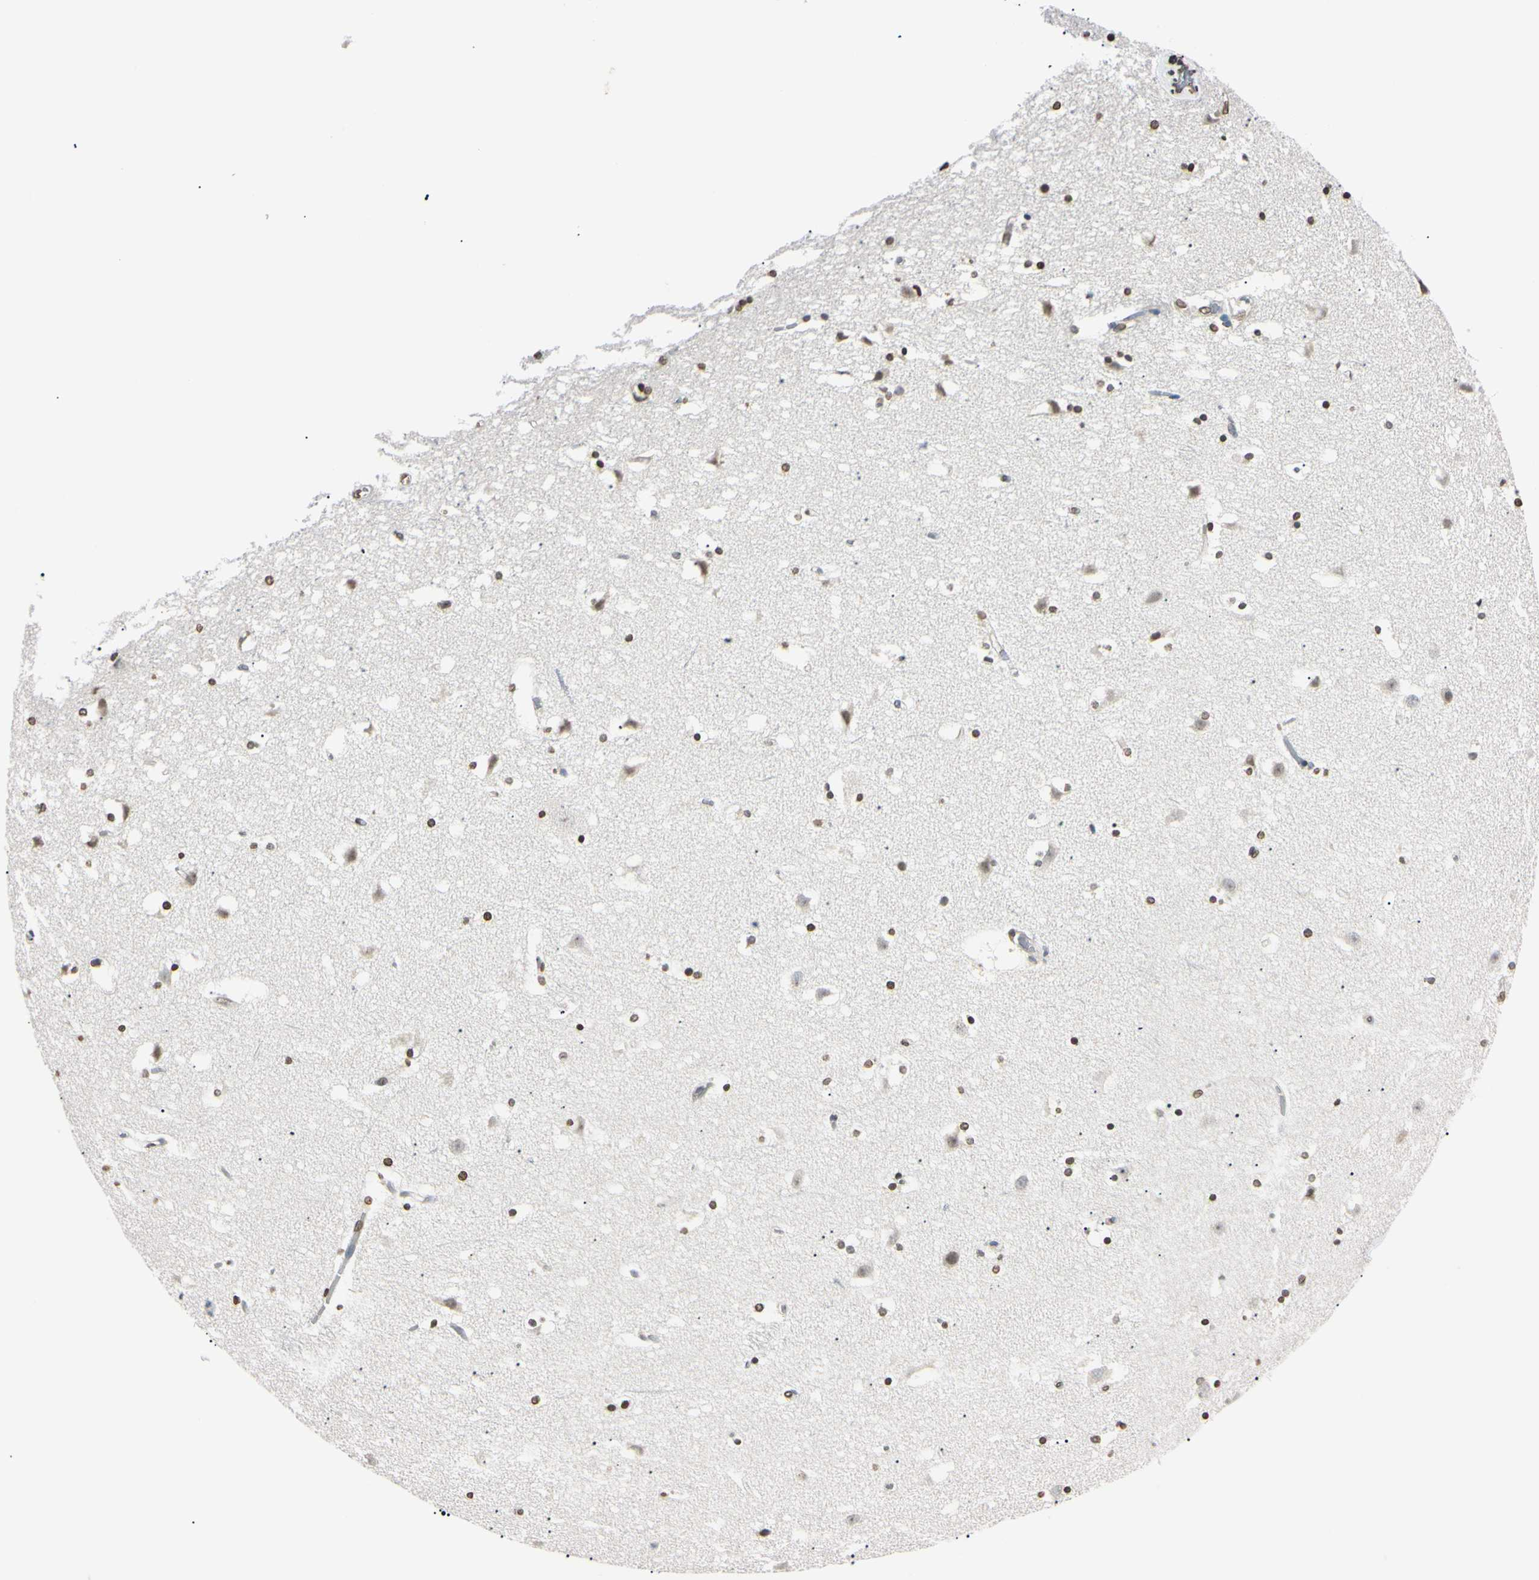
{"staining": {"intensity": "weak", "quantity": "25%-75%", "location": "nuclear"}, "tissue": "caudate", "cell_type": "Glial cells", "image_type": "normal", "snomed": [{"axis": "morphology", "description": "Normal tissue, NOS"}, {"axis": "topography", "description": "Lateral ventricle wall"}], "caption": "Immunohistochemistry (DAB) staining of unremarkable caudate exhibits weak nuclear protein staining in about 25%-75% of glial cells.", "gene": "CDC45", "patient": {"sex": "male", "age": 45}}